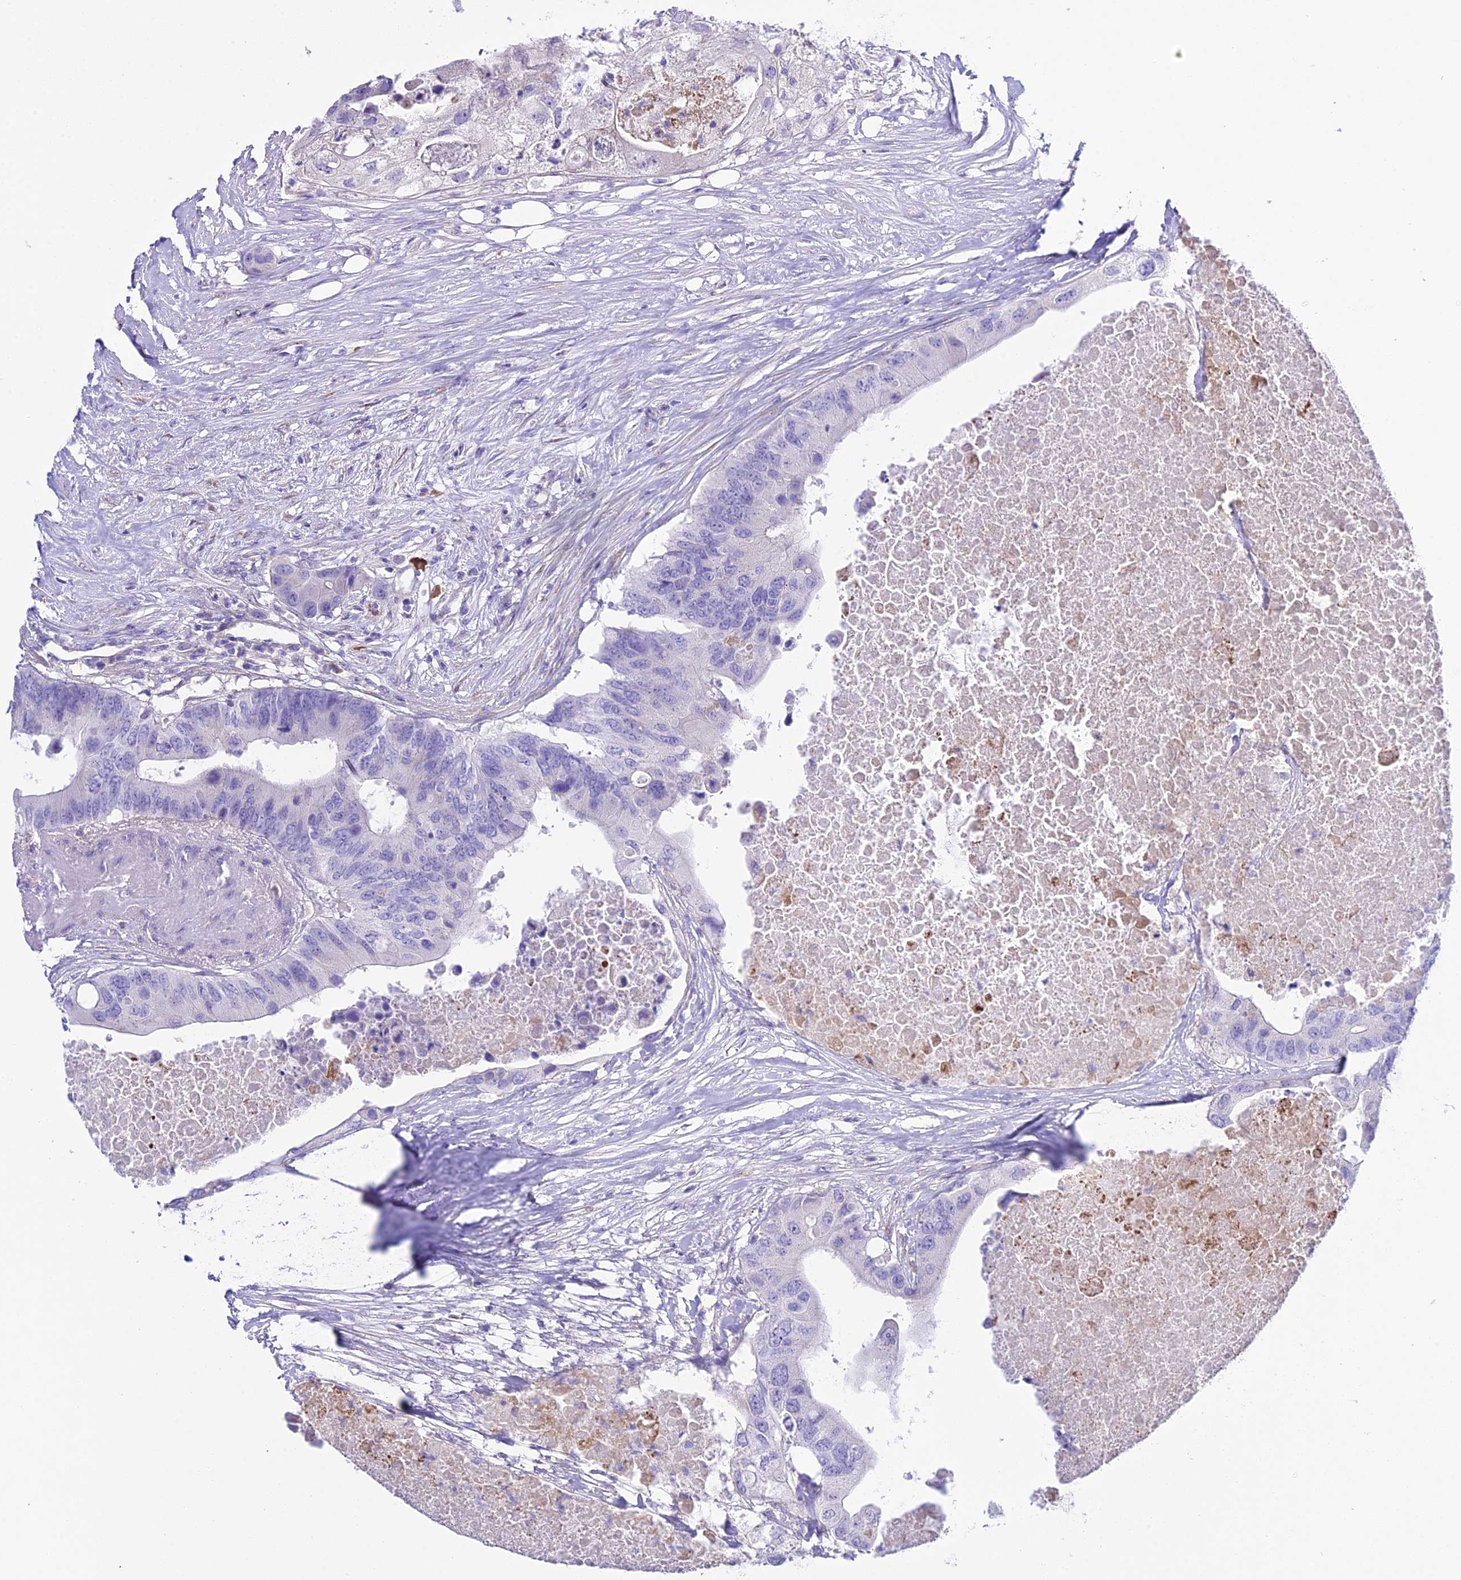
{"staining": {"intensity": "negative", "quantity": "none", "location": "none"}, "tissue": "colorectal cancer", "cell_type": "Tumor cells", "image_type": "cancer", "snomed": [{"axis": "morphology", "description": "Adenocarcinoma, NOS"}, {"axis": "topography", "description": "Colon"}], "caption": "Immunohistochemistry (IHC) histopathology image of neoplastic tissue: adenocarcinoma (colorectal) stained with DAB (3,3'-diaminobenzidine) demonstrates no significant protein staining in tumor cells.", "gene": "OR1Q1", "patient": {"sex": "male", "age": 71}}